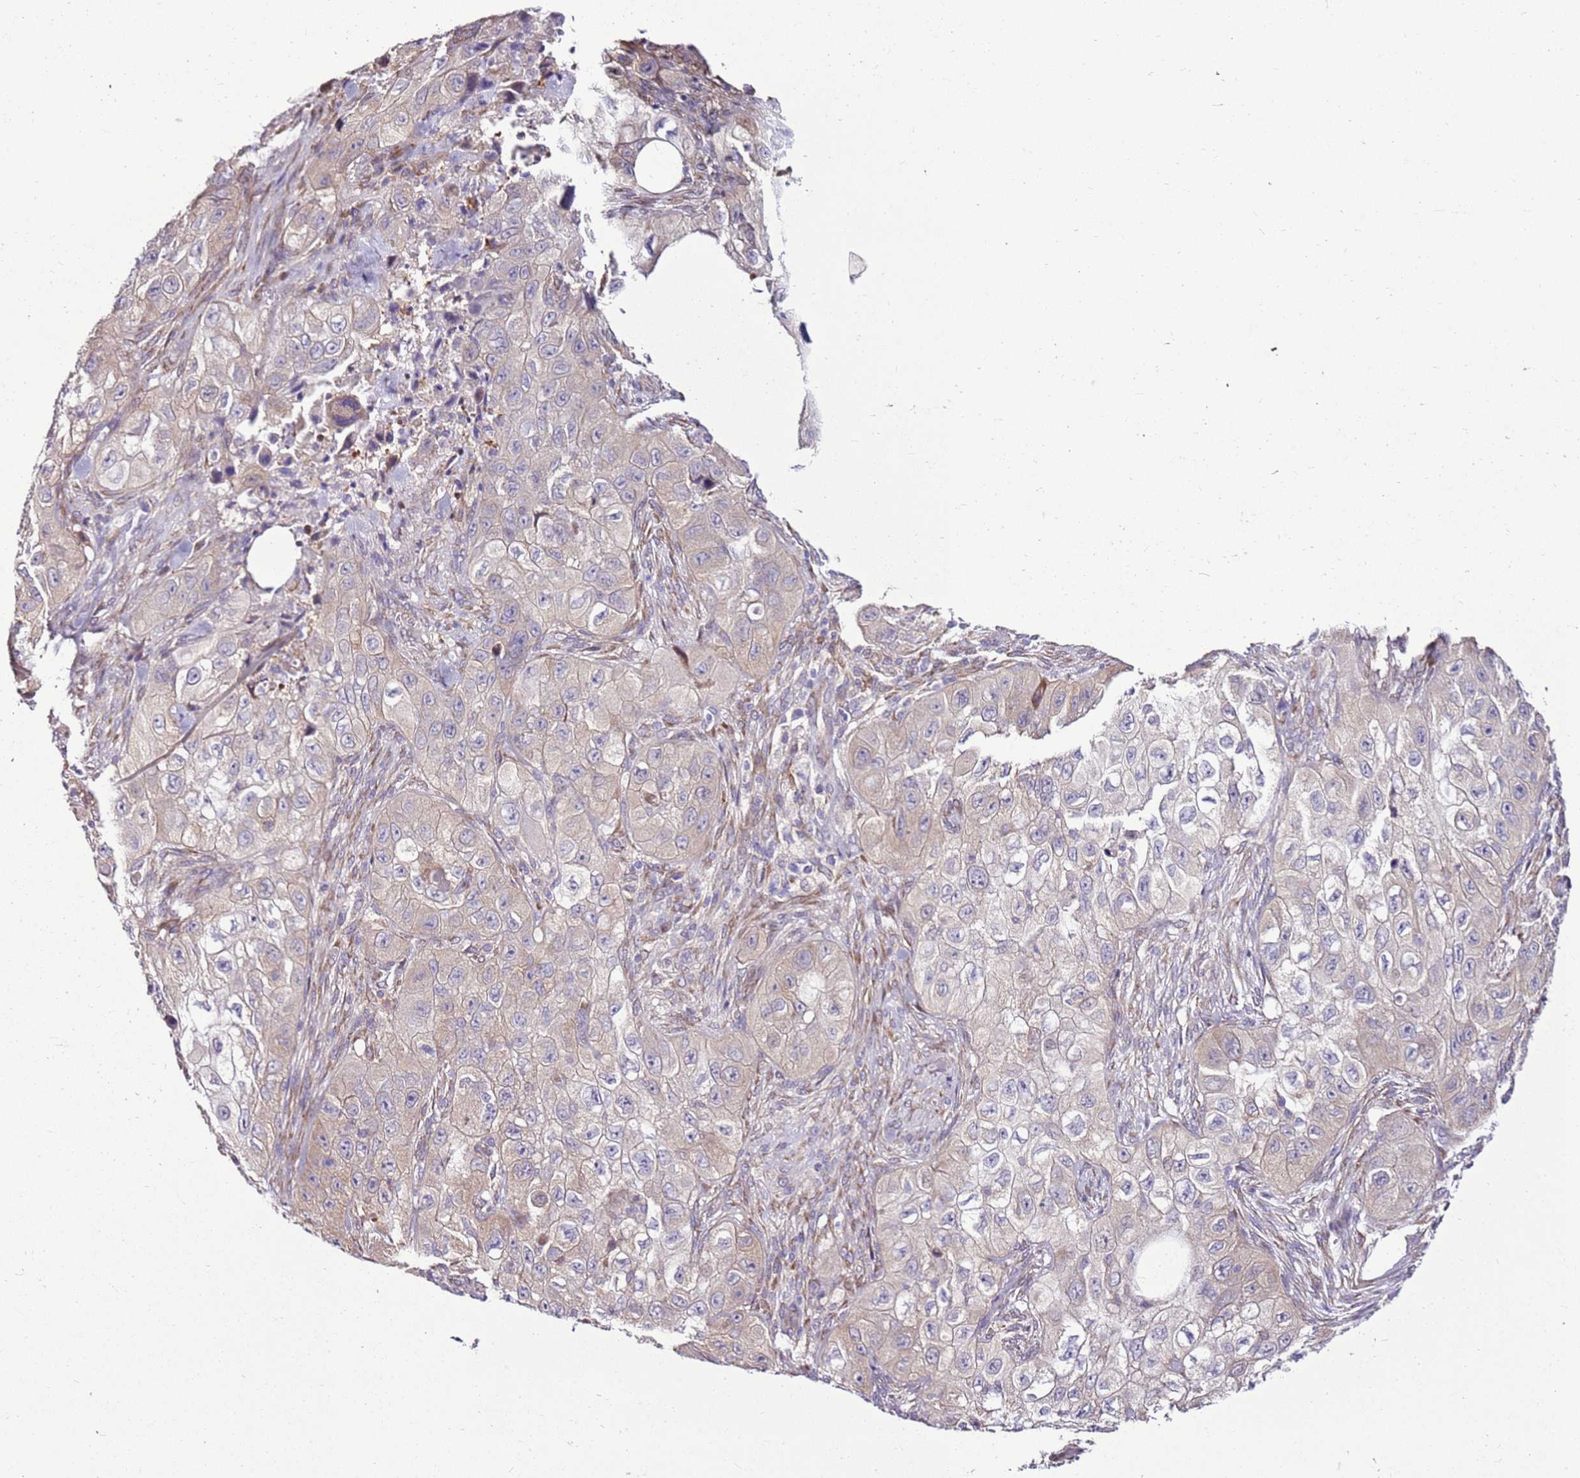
{"staining": {"intensity": "weak", "quantity": "<25%", "location": "cytoplasmic/membranous"}, "tissue": "skin cancer", "cell_type": "Tumor cells", "image_type": "cancer", "snomed": [{"axis": "morphology", "description": "Squamous cell carcinoma, NOS"}, {"axis": "topography", "description": "Skin"}, {"axis": "topography", "description": "Subcutis"}], "caption": "Human skin cancer stained for a protein using immunohistochemistry shows no staining in tumor cells.", "gene": "SLC38A5", "patient": {"sex": "male", "age": 73}}